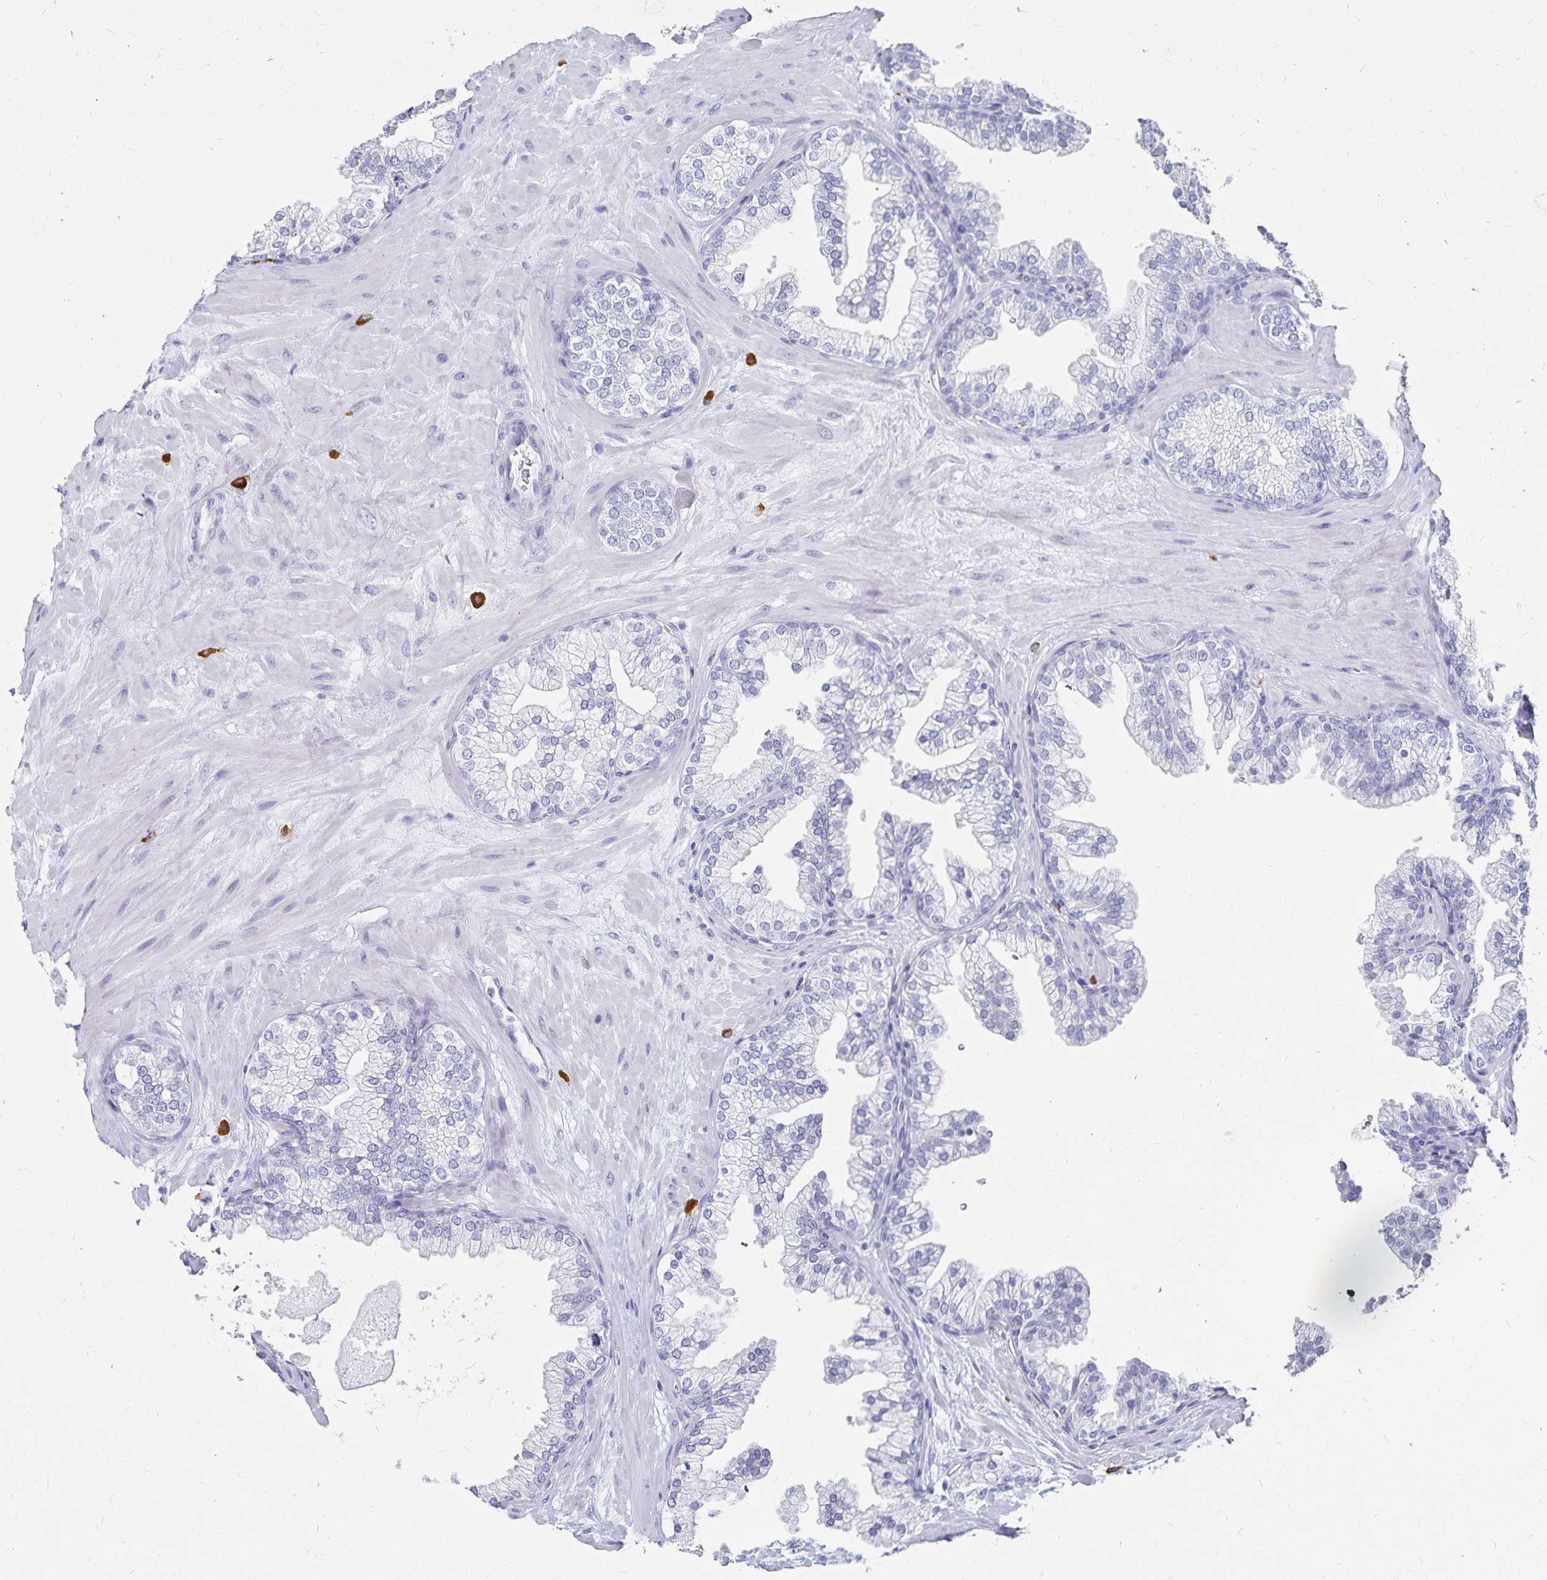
{"staining": {"intensity": "negative", "quantity": "none", "location": "none"}, "tissue": "prostate", "cell_type": "Glandular cells", "image_type": "normal", "snomed": [{"axis": "morphology", "description": "Normal tissue, NOS"}, {"axis": "topography", "description": "Prostate"}, {"axis": "topography", "description": "Peripheral nerve tissue"}], "caption": "Normal prostate was stained to show a protein in brown. There is no significant expression in glandular cells.", "gene": "TNIP1", "patient": {"sex": "male", "age": 61}}